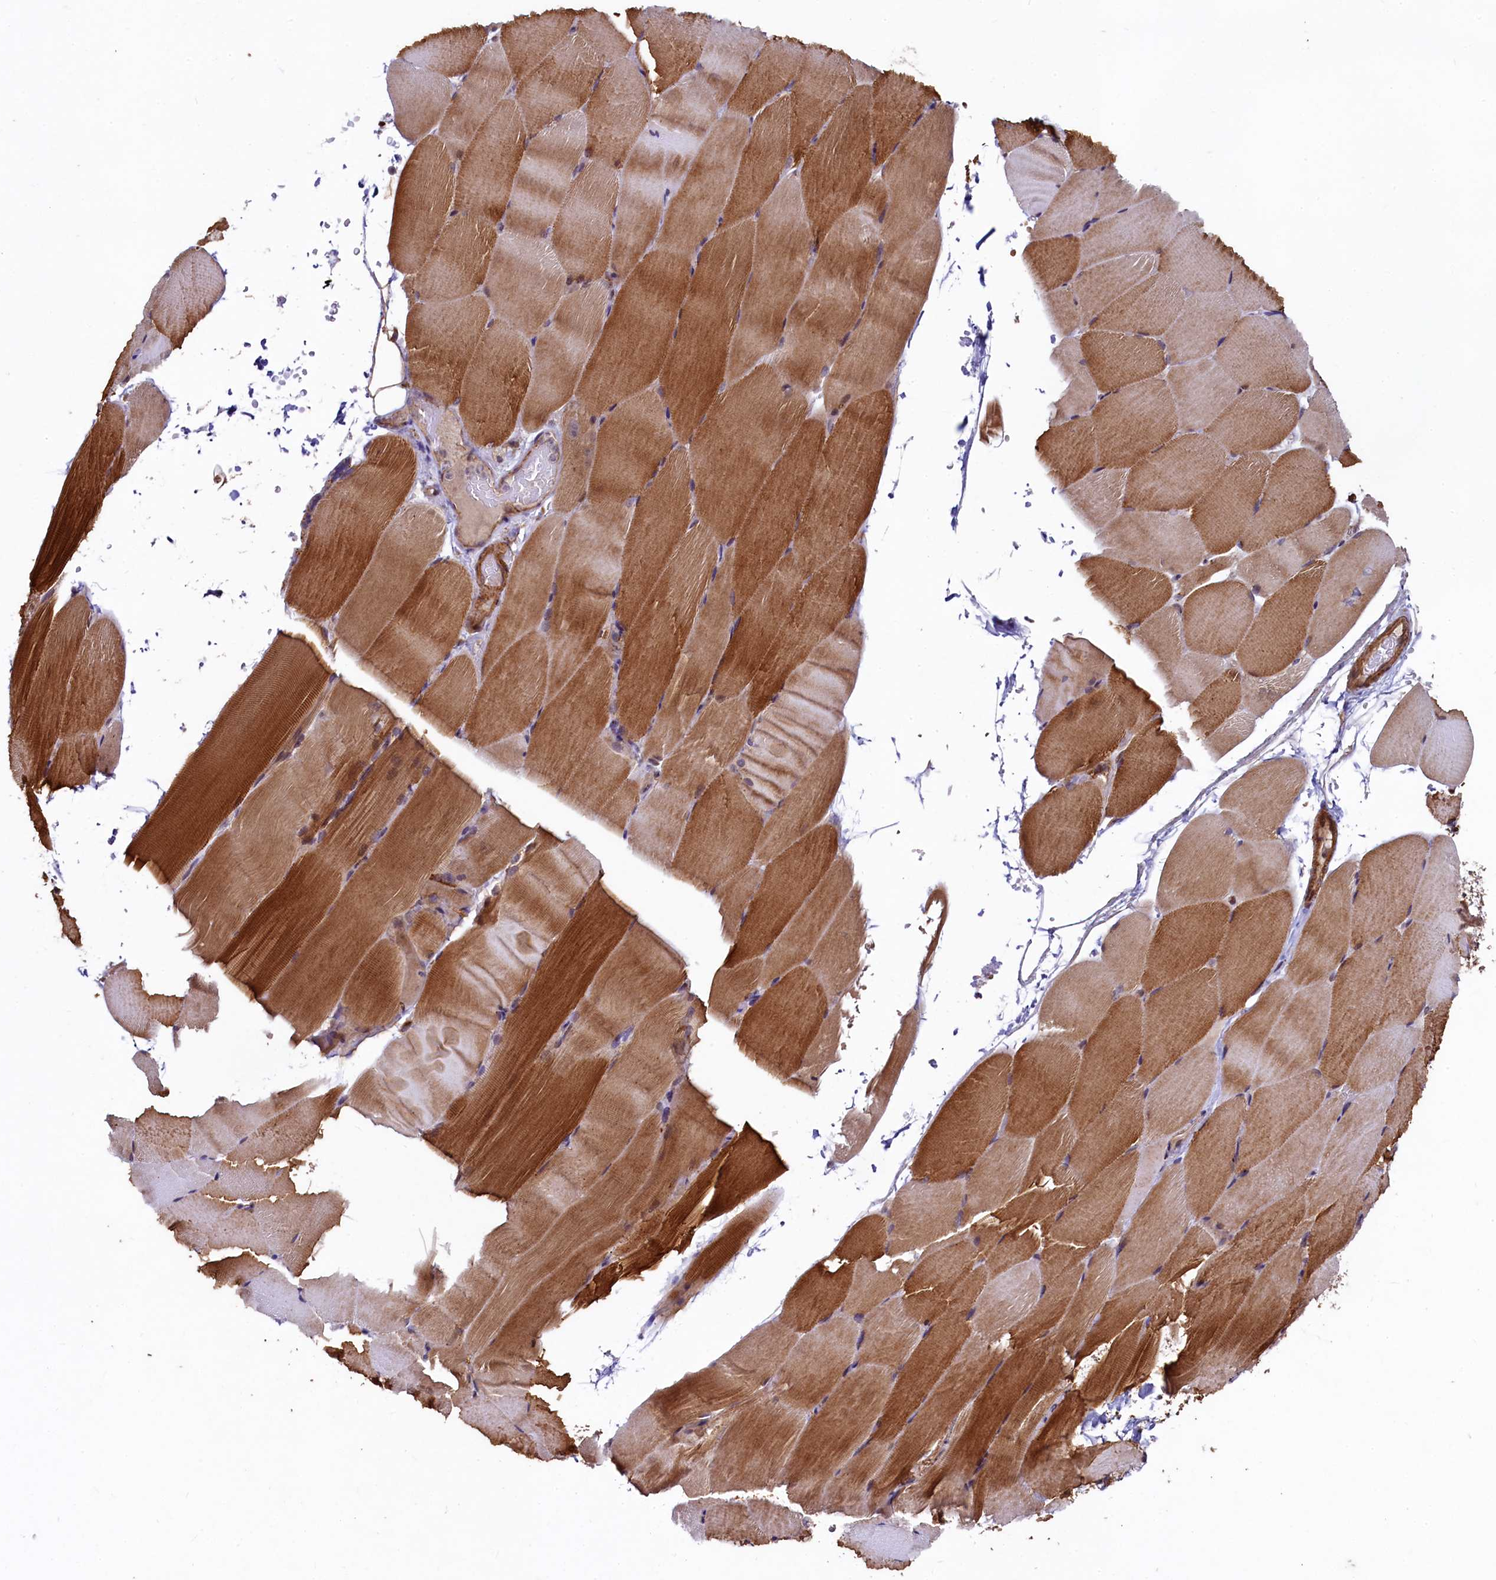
{"staining": {"intensity": "moderate", "quantity": ">75%", "location": "cytoplasmic/membranous"}, "tissue": "skeletal muscle", "cell_type": "Myocytes", "image_type": "normal", "snomed": [{"axis": "morphology", "description": "Normal tissue, NOS"}, {"axis": "topography", "description": "Skeletal muscle"}, {"axis": "topography", "description": "Parathyroid gland"}], "caption": "DAB immunohistochemical staining of unremarkable human skeletal muscle reveals moderate cytoplasmic/membranous protein expression in about >75% of myocytes. The protein is shown in brown color, while the nuclei are stained blue.", "gene": "ZNF577", "patient": {"sex": "female", "age": 37}}